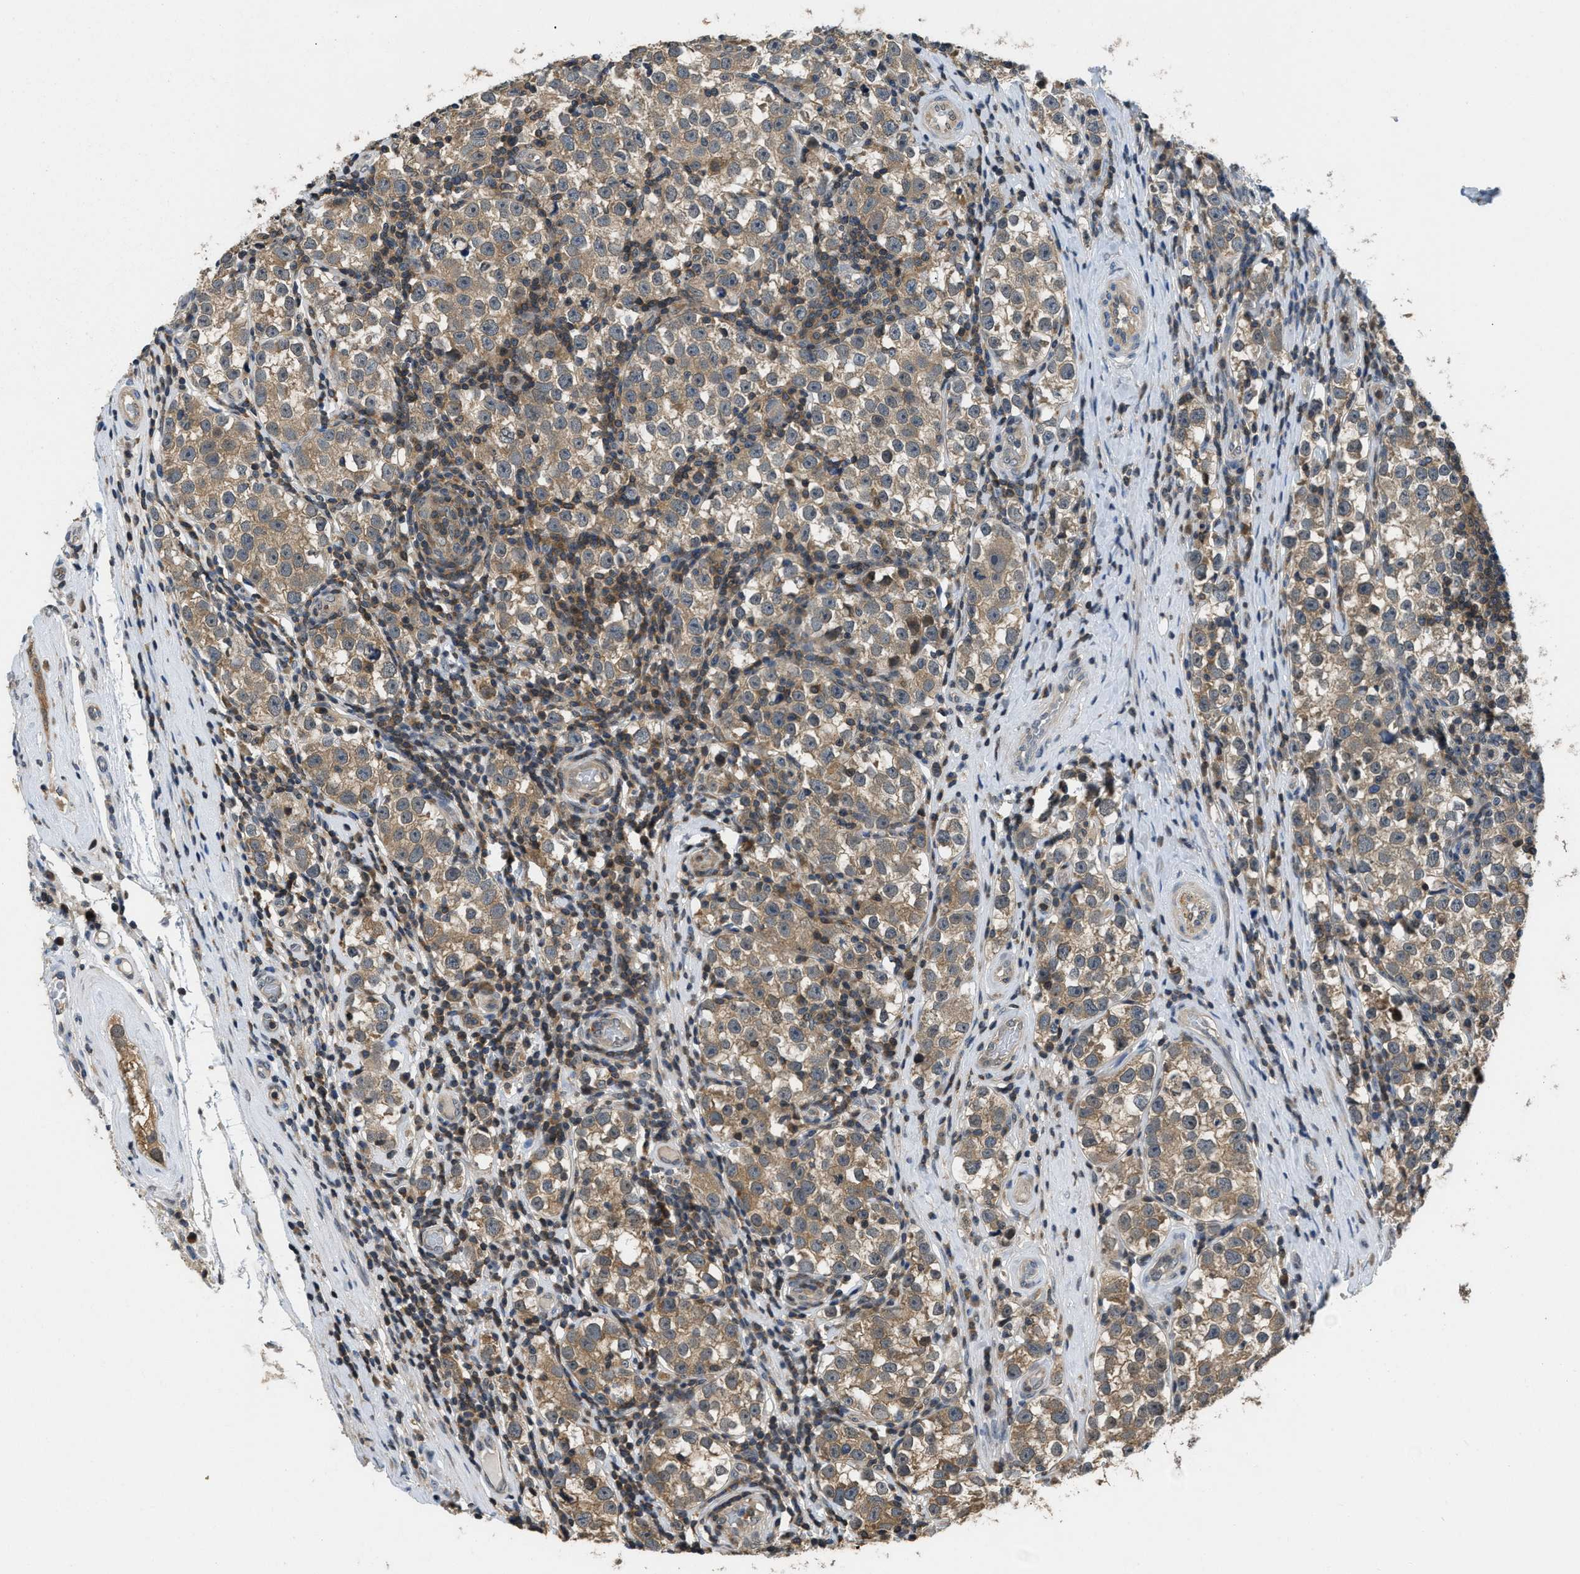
{"staining": {"intensity": "moderate", "quantity": ">75%", "location": "cytoplasmic/membranous"}, "tissue": "testis cancer", "cell_type": "Tumor cells", "image_type": "cancer", "snomed": [{"axis": "morphology", "description": "Normal tissue, NOS"}, {"axis": "morphology", "description": "Seminoma, NOS"}, {"axis": "topography", "description": "Testis"}], "caption": "About >75% of tumor cells in human testis seminoma show moderate cytoplasmic/membranous protein expression as visualized by brown immunohistochemical staining.", "gene": "TES", "patient": {"sex": "male", "age": 43}}